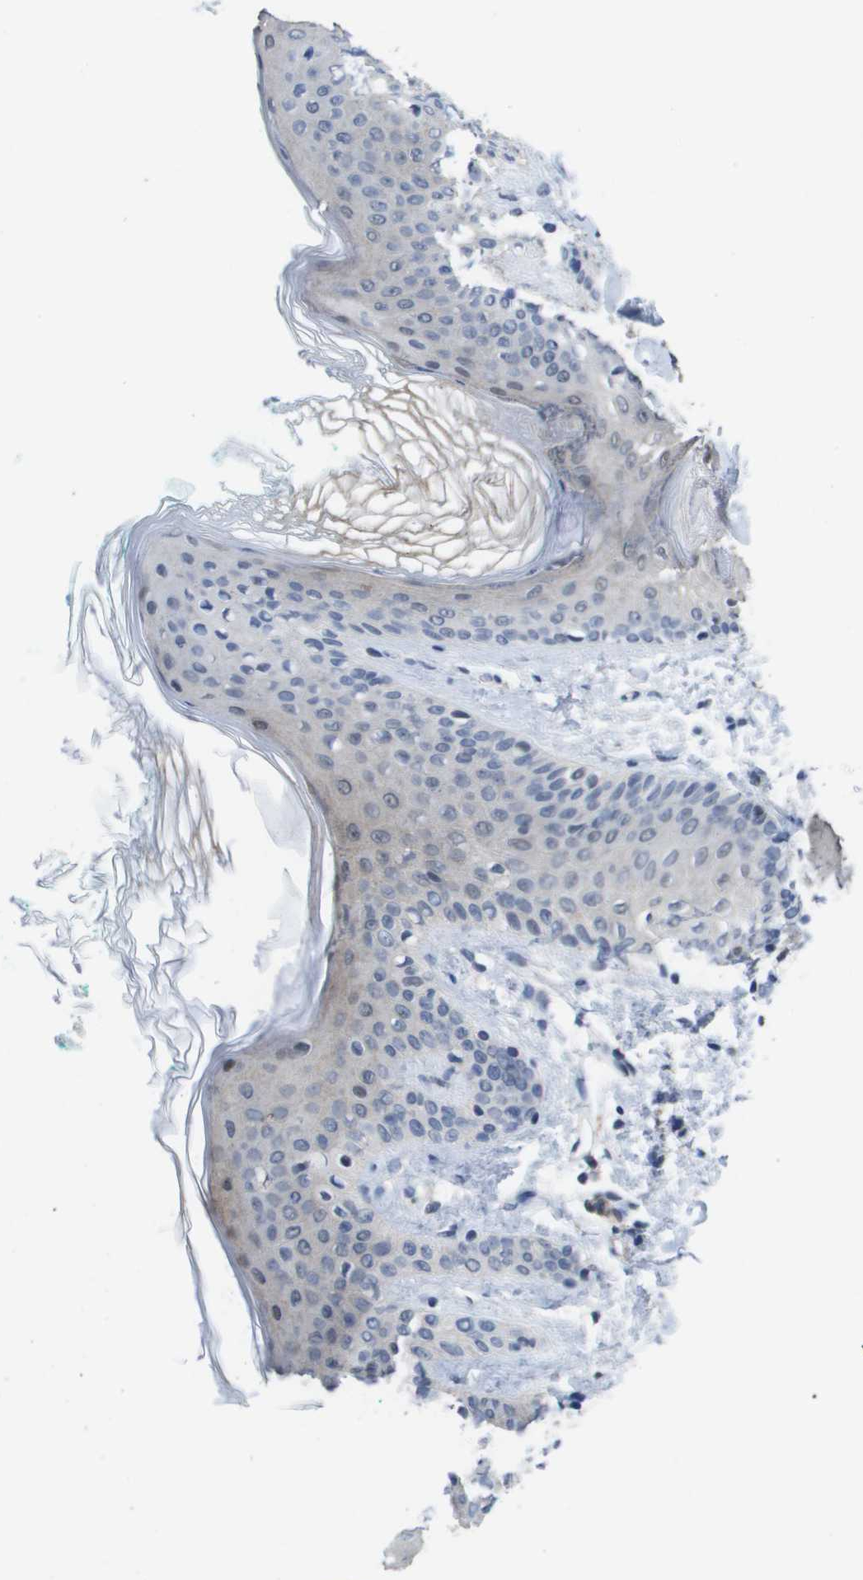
{"staining": {"intensity": "negative", "quantity": "none", "location": "none"}, "tissue": "skin", "cell_type": "Fibroblasts", "image_type": "normal", "snomed": [{"axis": "morphology", "description": "Normal tissue, NOS"}, {"axis": "topography", "description": "Skin"}], "caption": "This photomicrograph is of unremarkable skin stained with IHC to label a protein in brown with the nuclei are counter-stained blue. There is no staining in fibroblasts. The staining was performed using DAB (3,3'-diaminobenzidine) to visualize the protein expression in brown, while the nuclei were stained in blue with hematoxylin (Magnification: 20x).", "gene": "AMBRA1", "patient": {"sex": "male", "age": 16}}